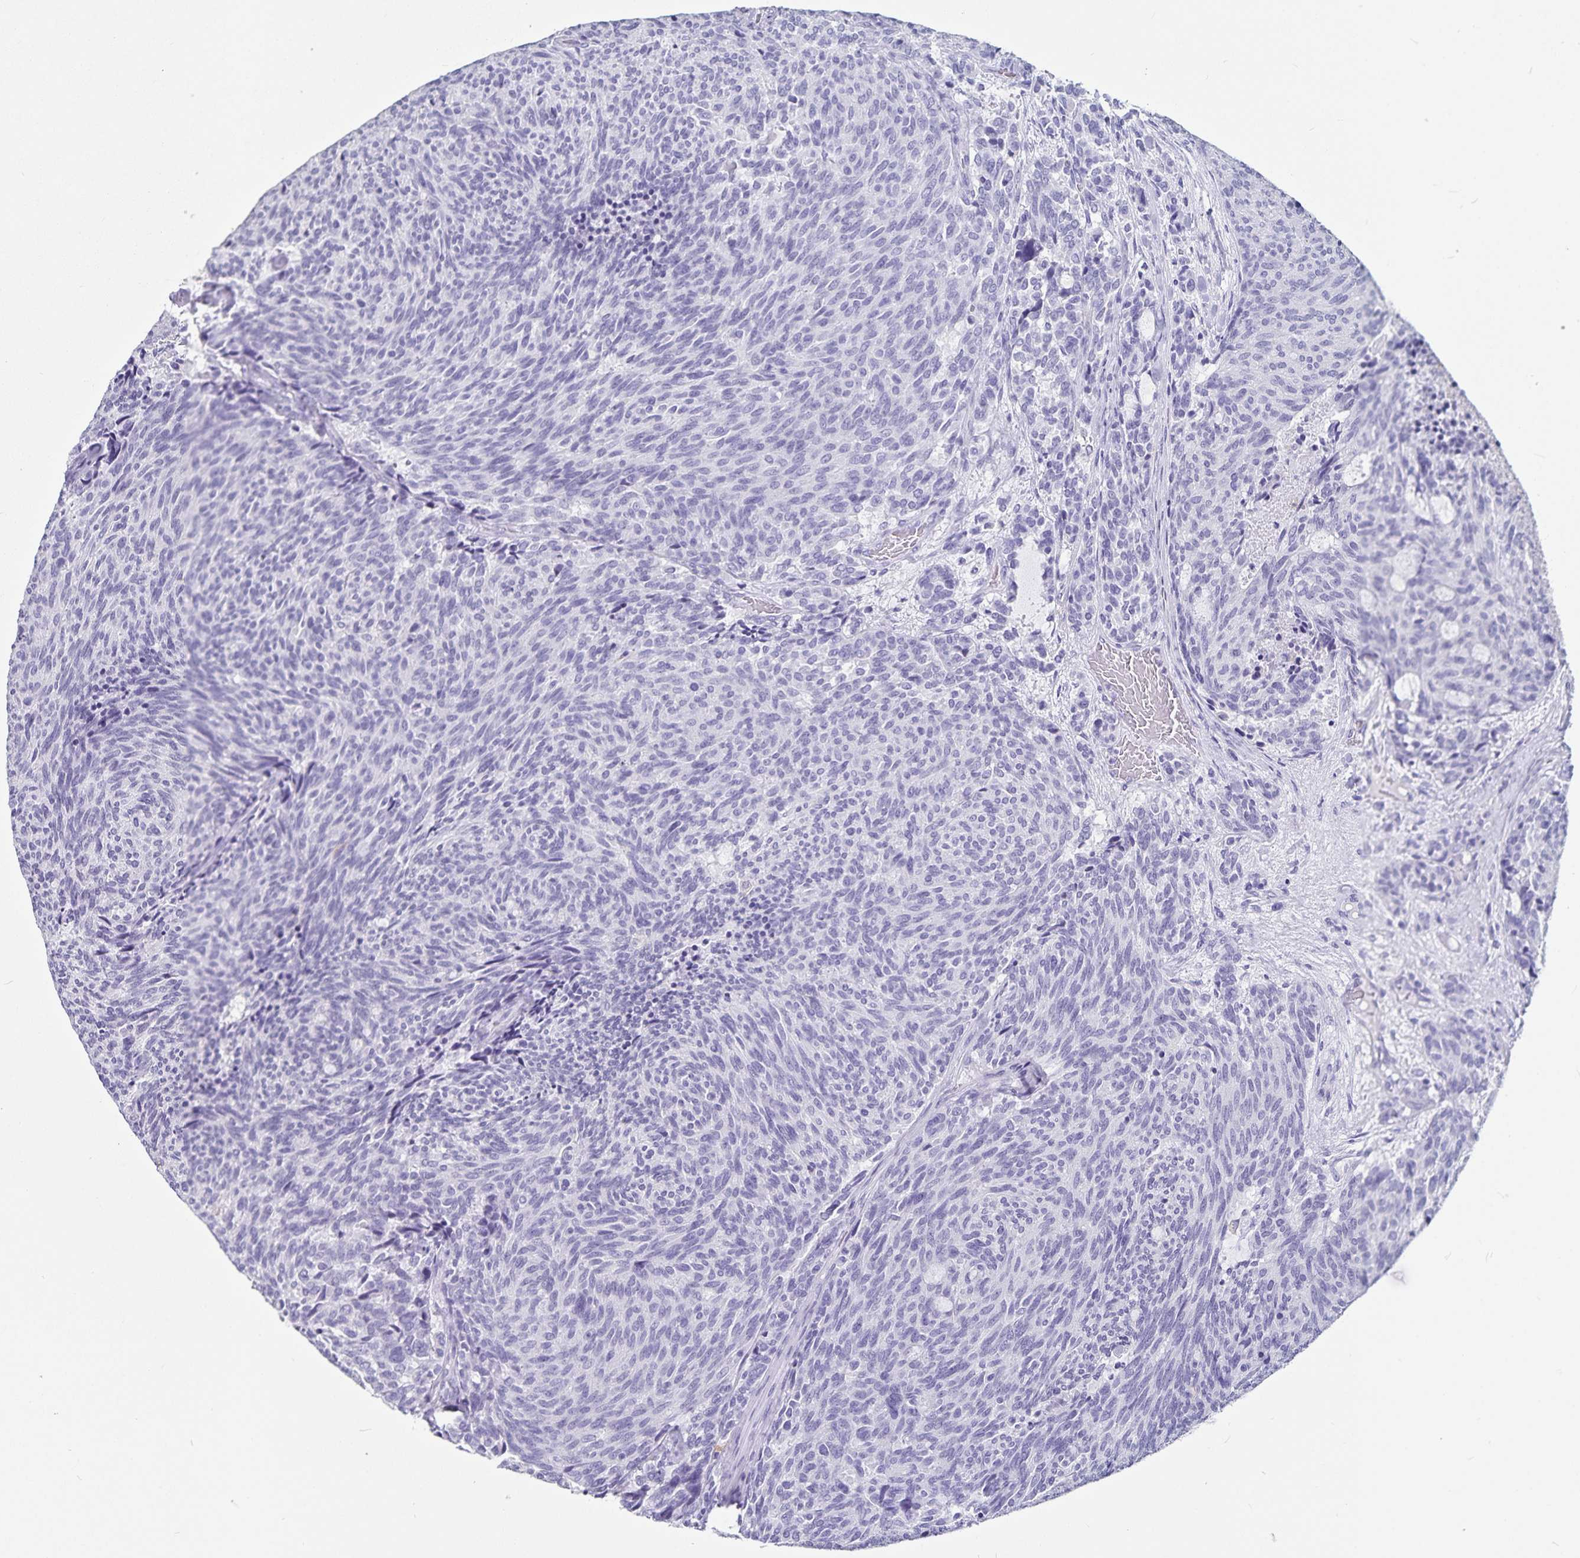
{"staining": {"intensity": "negative", "quantity": "none", "location": "none"}, "tissue": "carcinoid", "cell_type": "Tumor cells", "image_type": "cancer", "snomed": [{"axis": "morphology", "description": "Carcinoid, malignant, NOS"}, {"axis": "topography", "description": "Pancreas"}], "caption": "Immunohistochemical staining of carcinoid (malignant) exhibits no significant expression in tumor cells. (DAB (3,3'-diaminobenzidine) immunohistochemistry visualized using brightfield microscopy, high magnification).", "gene": "PLAC1", "patient": {"sex": "female", "age": 54}}